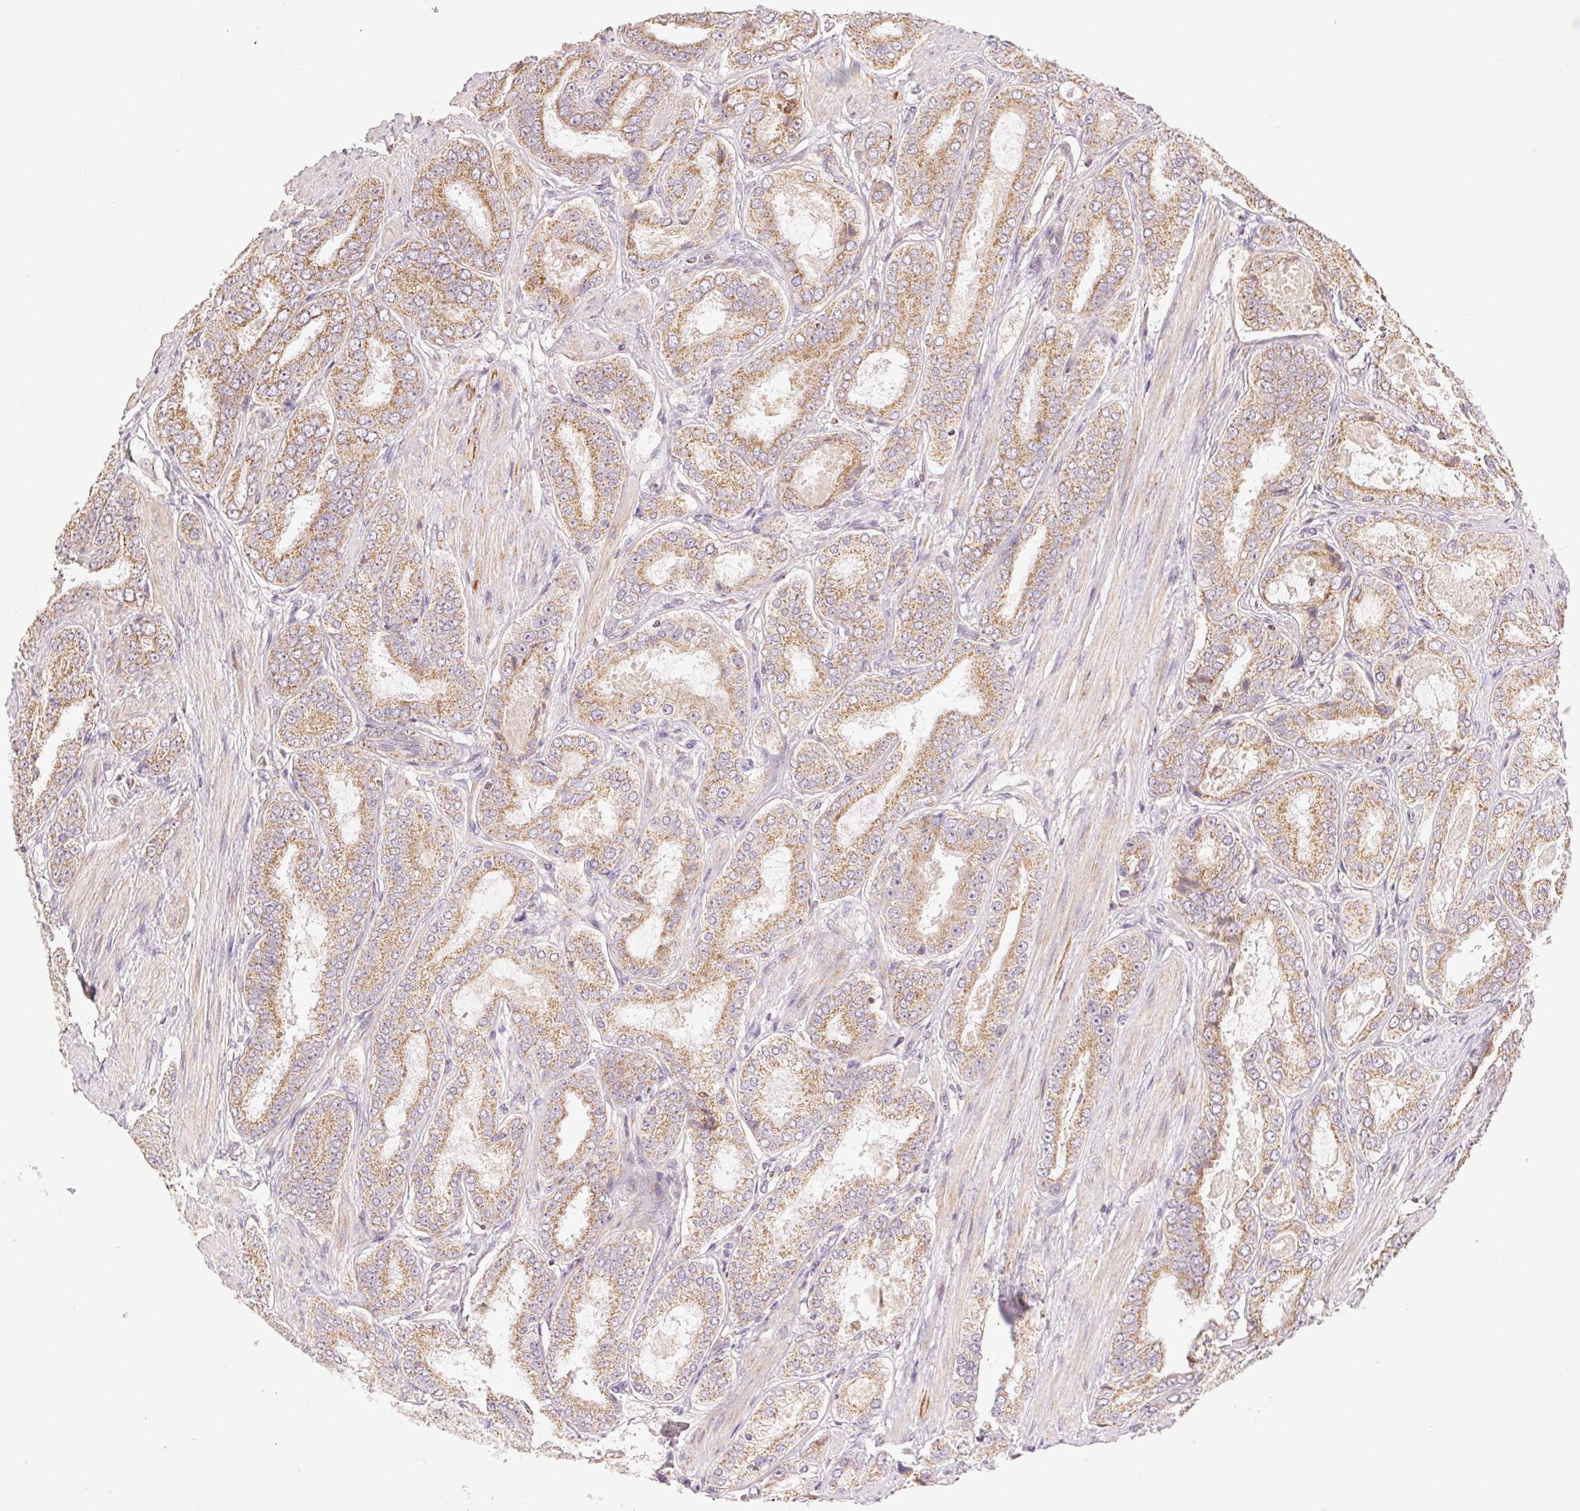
{"staining": {"intensity": "moderate", "quantity": ">75%", "location": "cytoplasmic/membranous"}, "tissue": "prostate cancer", "cell_type": "Tumor cells", "image_type": "cancer", "snomed": [{"axis": "morphology", "description": "Adenocarcinoma, High grade"}, {"axis": "topography", "description": "Prostate"}], "caption": "Human prostate adenocarcinoma (high-grade) stained with a protein marker shows moderate staining in tumor cells.", "gene": "CLASP1", "patient": {"sex": "male", "age": 63}}